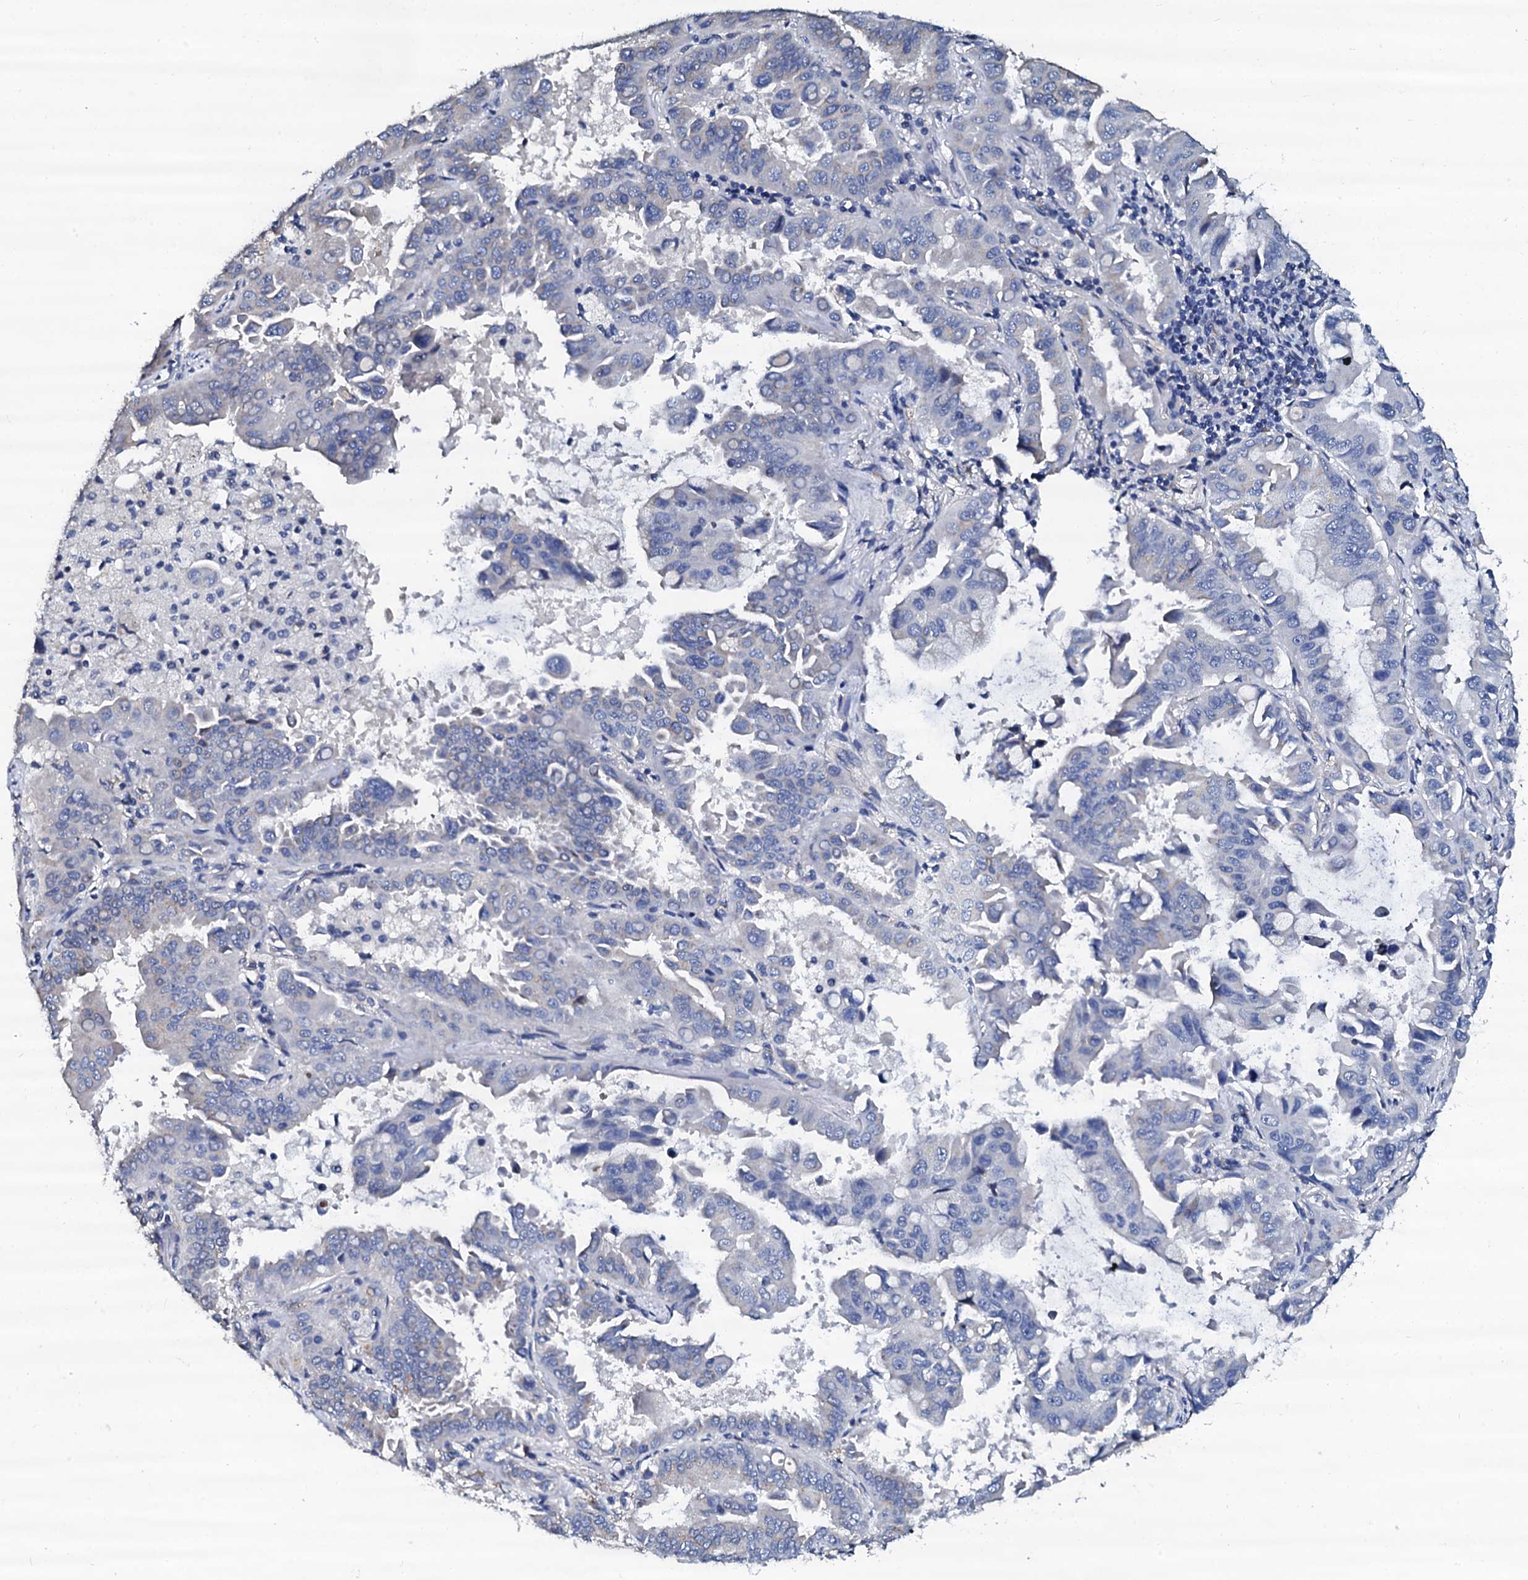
{"staining": {"intensity": "negative", "quantity": "none", "location": "none"}, "tissue": "lung cancer", "cell_type": "Tumor cells", "image_type": "cancer", "snomed": [{"axis": "morphology", "description": "Adenocarcinoma, NOS"}, {"axis": "topography", "description": "Lung"}], "caption": "Tumor cells show no significant protein staining in lung cancer.", "gene": "AKAP3", "patient": {"sex": "male", "age": 64}}